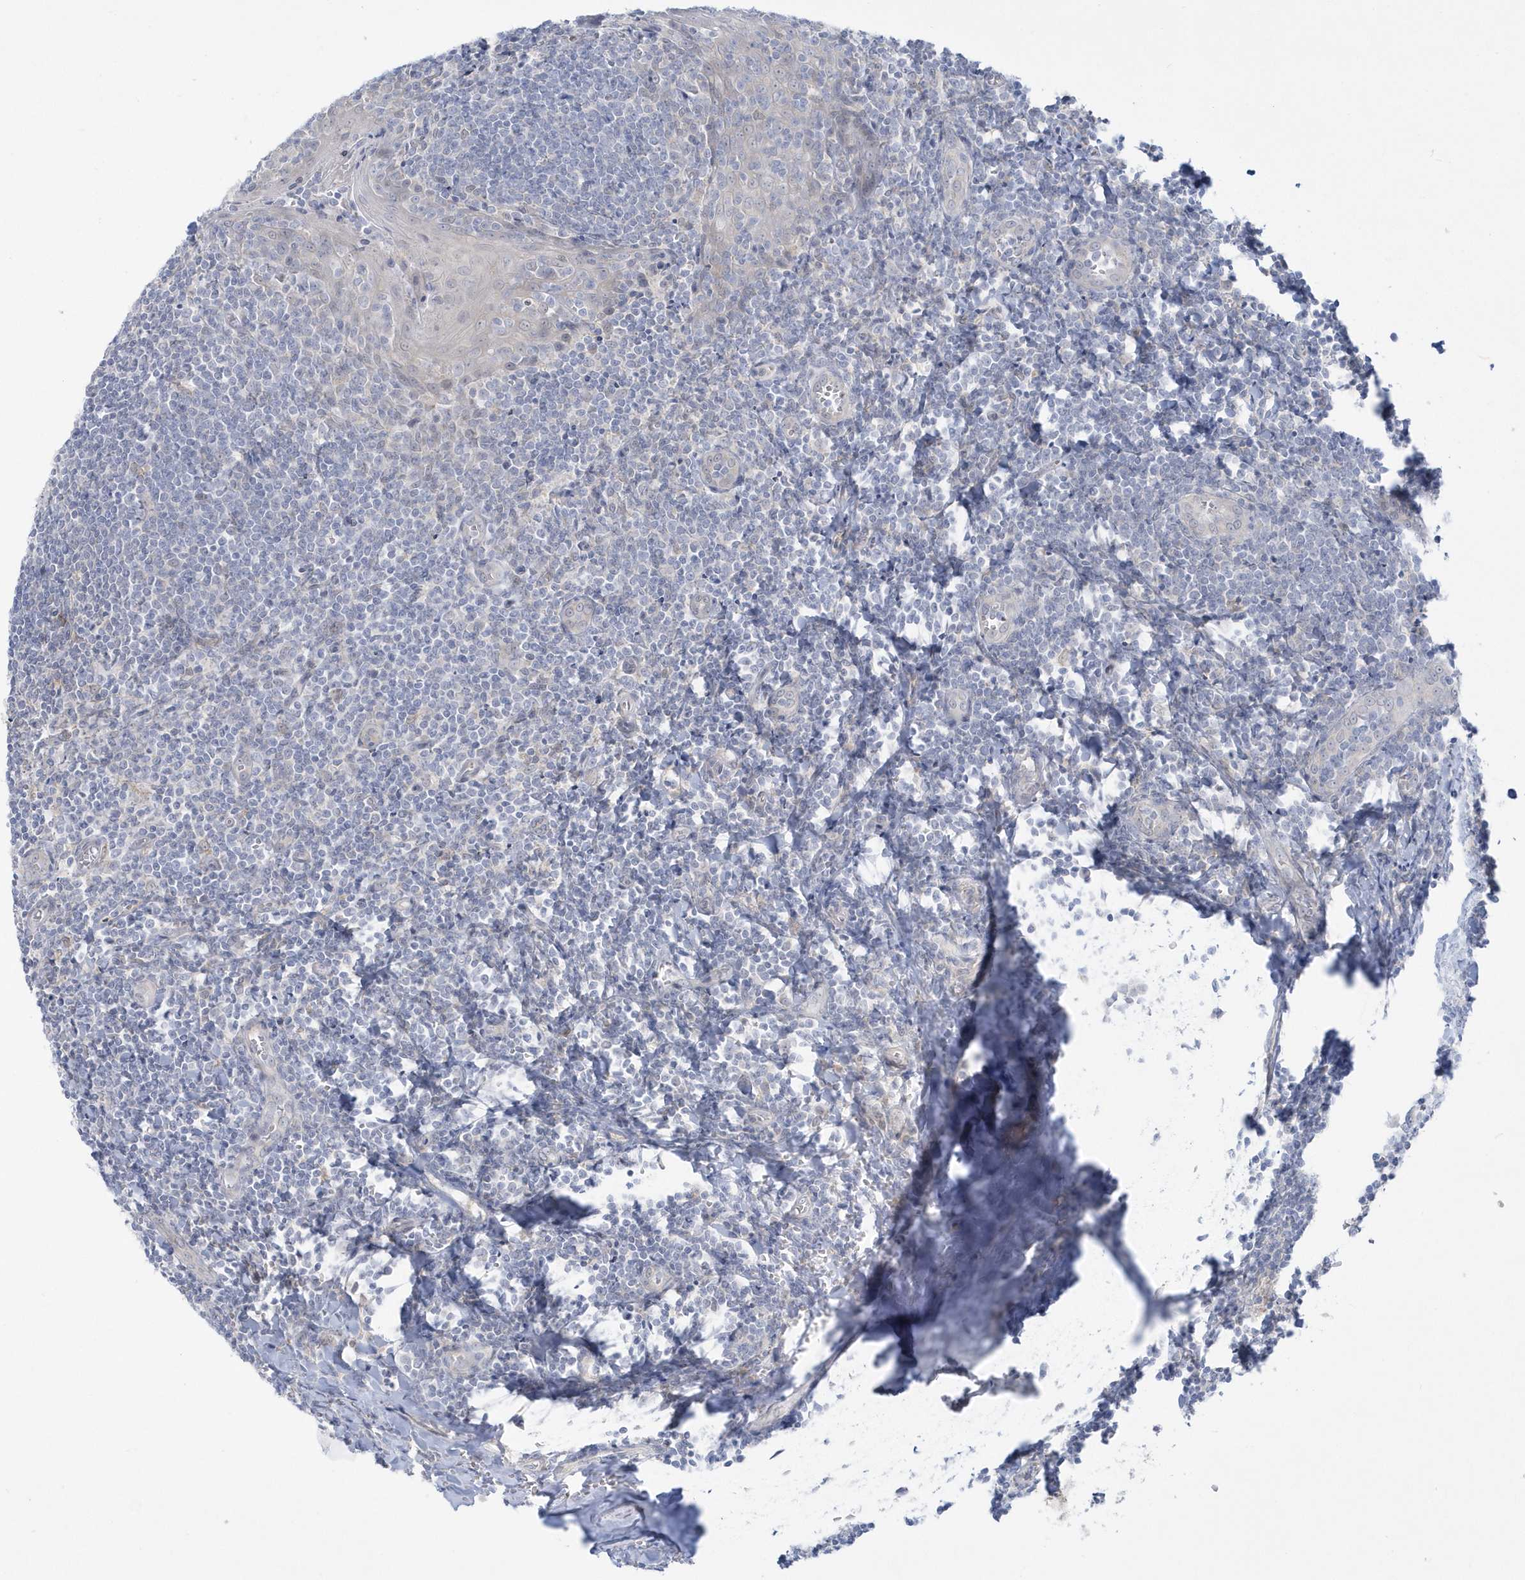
{"staining": {"intensity": "negative", "quantity": "none", "location": "none"}, "tissue": "tonsil", "cell_type": "Germinal center cells", "image_type": "normal", "snomed": [{"axis": "morphology", "description": "Normal tissue, NOS"}, {"axis": "topography", "description": "Tonsil"}], "caption": "Germinal center cells show no significant staining in normal tonsil. The staining is performed using DAB brown chromogen with nuclei counter-stained in using hematoxylin.", "gene": "PCBD1", "patient": {"sex": "male", "age": 27}}